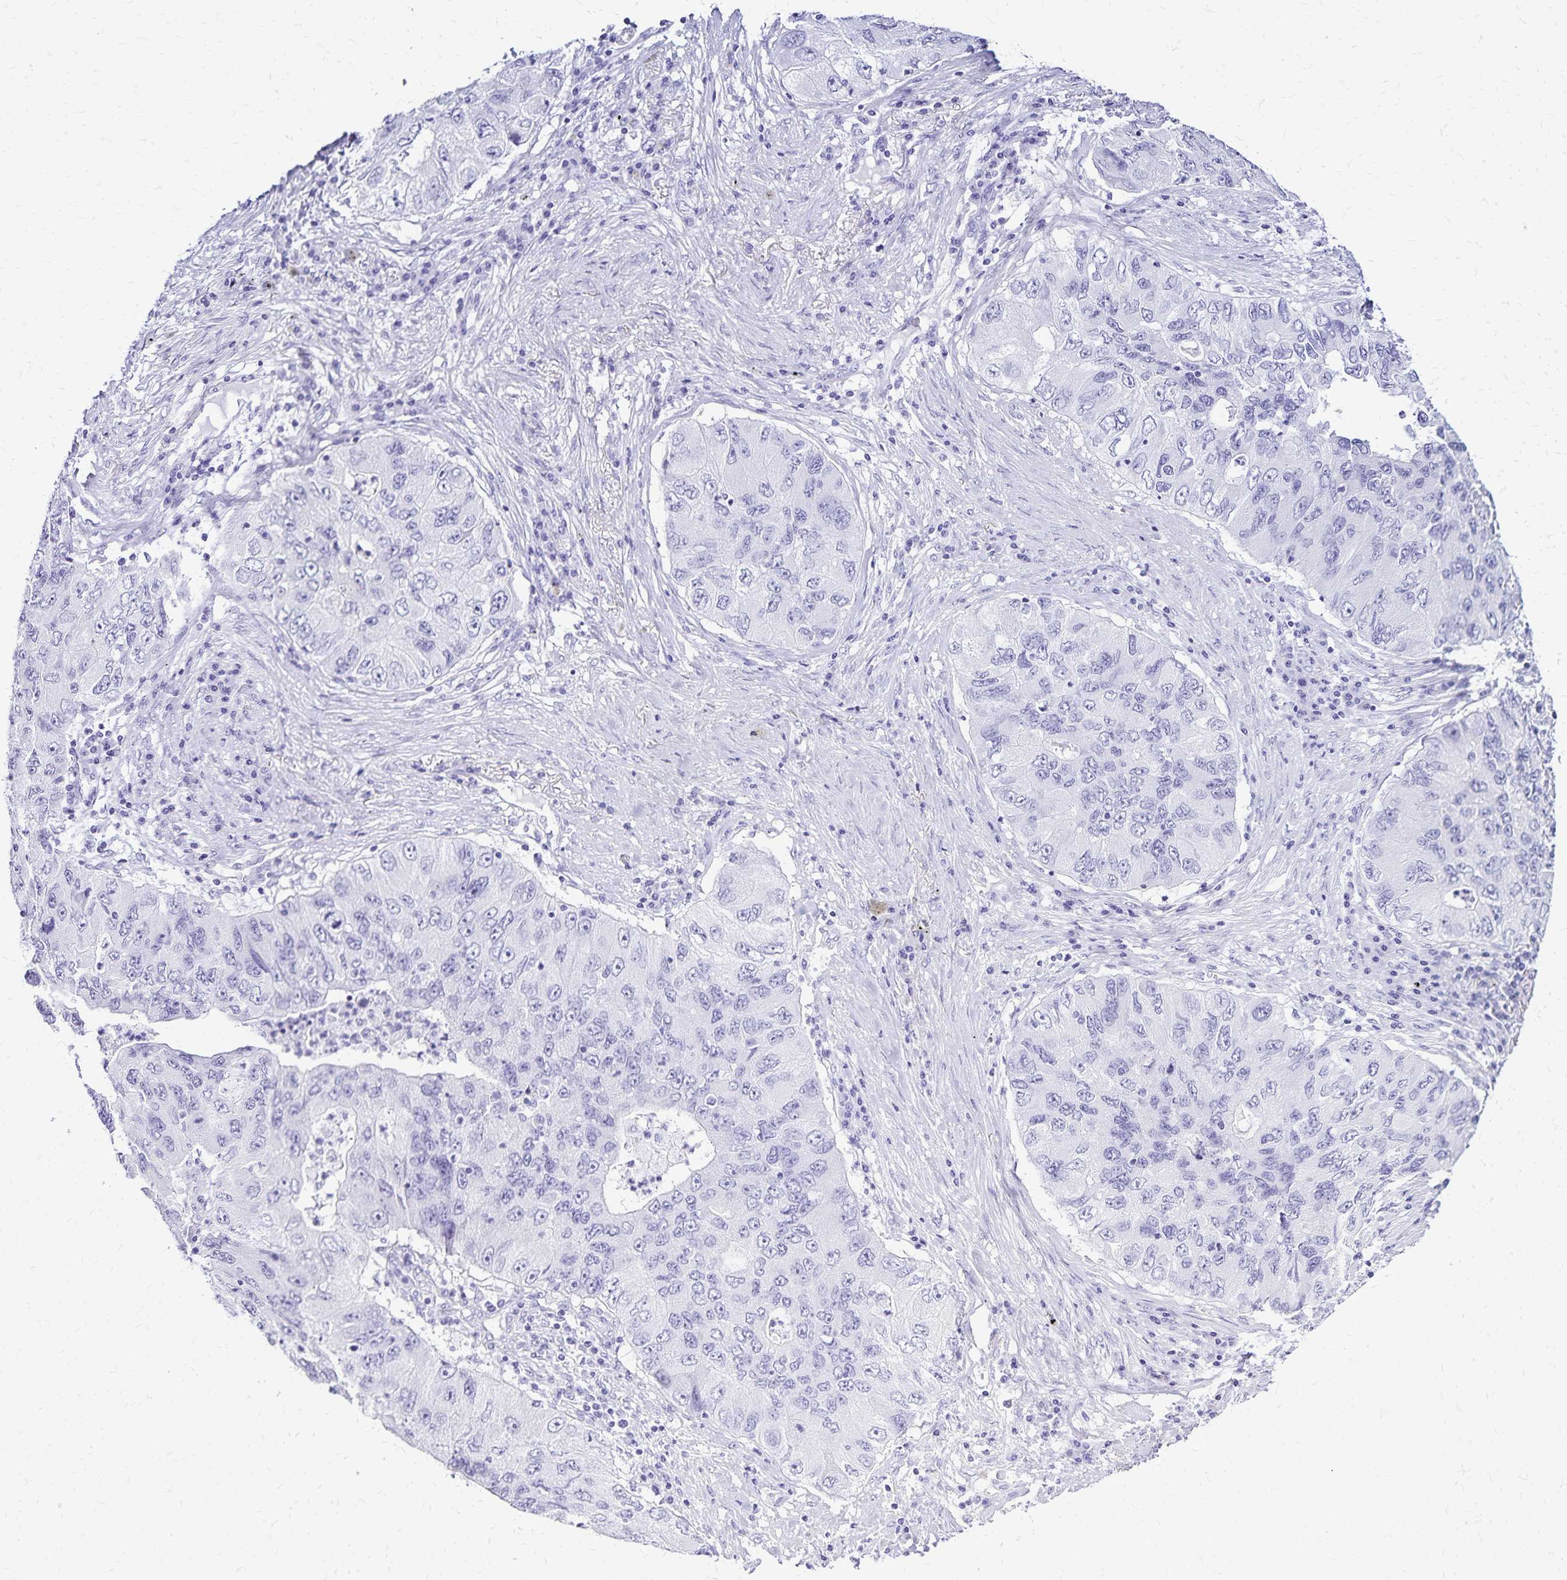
{"staining": {"intensity": "negative", "quantity": "none", "location": "none"}, "tissue": "lung cancer", "cell_type": "Tumor cells", "image_type": "cancer", "snomed": [{"axis": "morphology", "description": "Adenocarcinoma, NOS"}, {"axis": "morphology", "description": "Adenocarcinoma, metastatic, NOS"}, {"axis": "topography", "description": "Lymph node"}, {"axis": "topography", "description": "Lung"}], "caption": "IHC of human adenocarcinoma (lung) demonstrates no staining in tumor cells.", "gene": "LIN28B", "patient": {"sex": "female", "age": 54}}